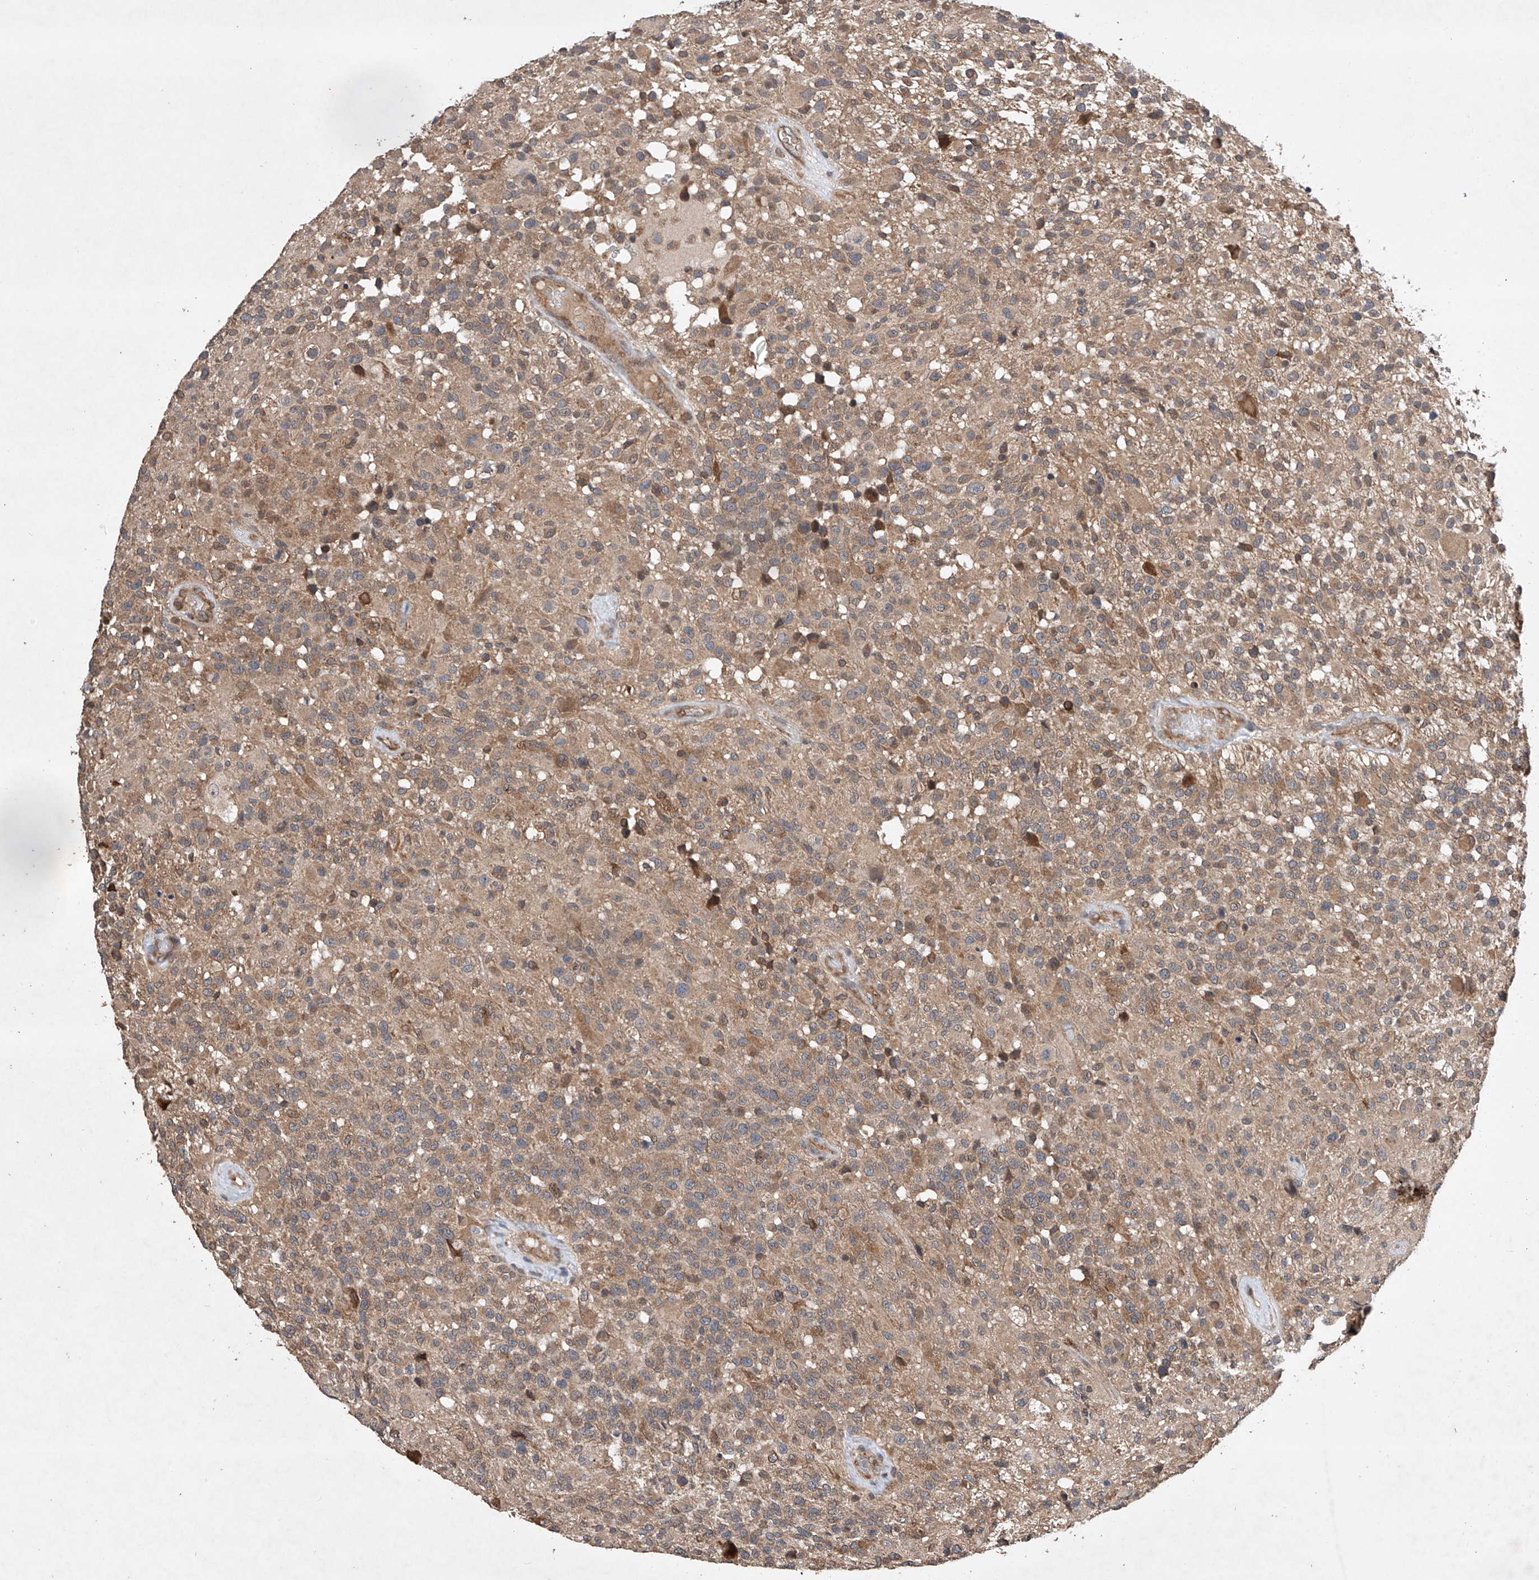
{"staining": {"intensity": "weak", "quantity": "25%-75%", "location": "cytoplasmic/membranous"}, "tissue": "glioma", "cell_type": "Tumor cells", "image_type": "cancer", "snomed": [{"axis": "morphology", "description": "Glioma, malignant, High grade"}, {"axis": "morphology", "description": "Glioblastoma, NOS"}, {"axis": "topography", "description": "Brain"}], "caption": "A low amount of weak cytoplasmic/membranous expression is identified in approximately 25%-75% of tumor cells in glioma tissue.", "gene": "LURAP1", "patient": {"sex": "male", "age": 60}}